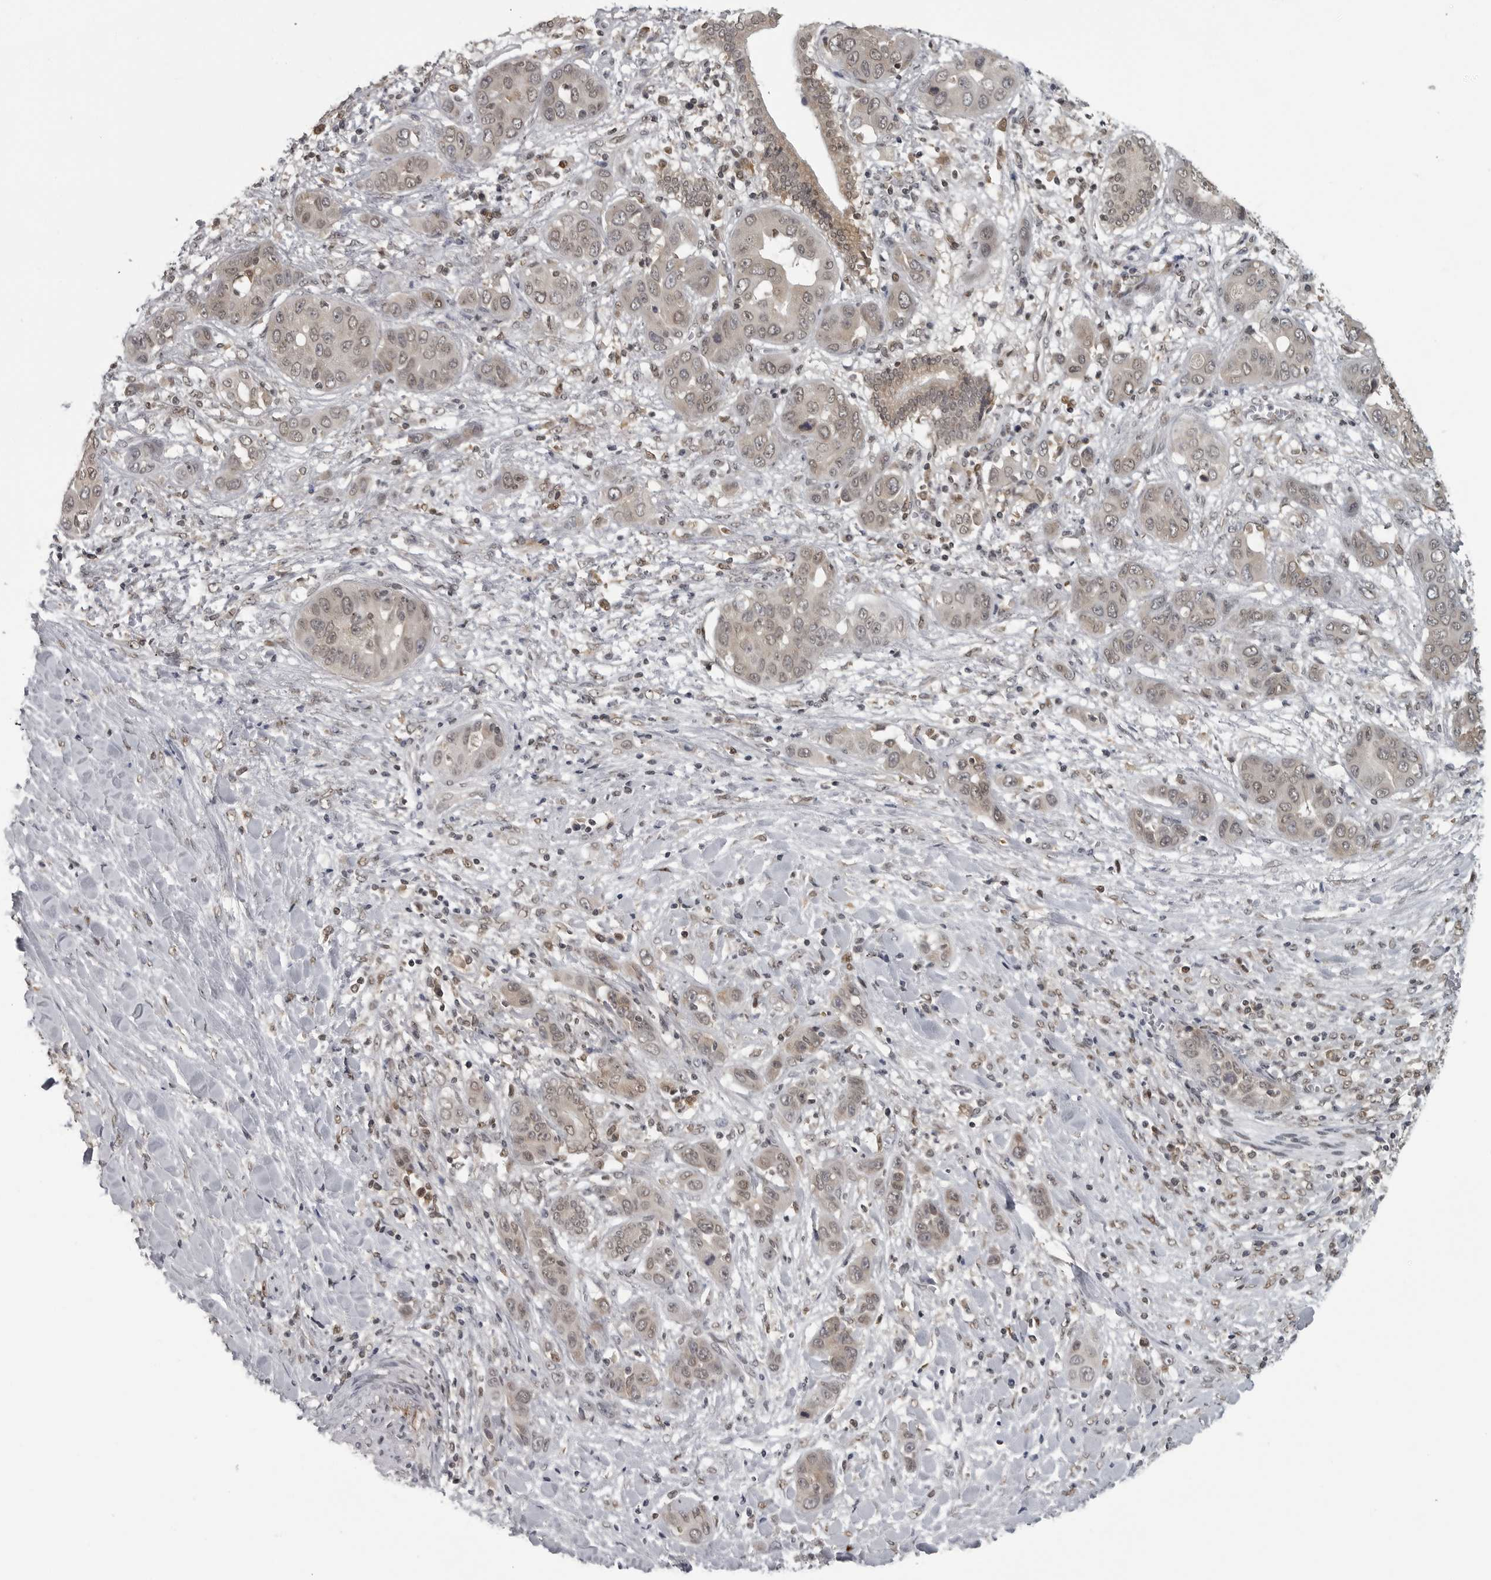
{"staining": {"intensity": "weak", "quantity": ">75%", "location": "nuclear"}, "tissue": "liver cancer", "cell_type": "Tumor cells", "image_type": "cancer", "snomed": [{"axis": "morphology", "description": "Cholangiocarcinoma"}, {"axis": "topography", "description": "Liver"}], "caption": "This is an image of IHC staining of liver cancer, which shows weak positivity in the nuclear of tumor cells.", "gene": "C8orf58", "patient": {"sex": "female", "age": 52}}